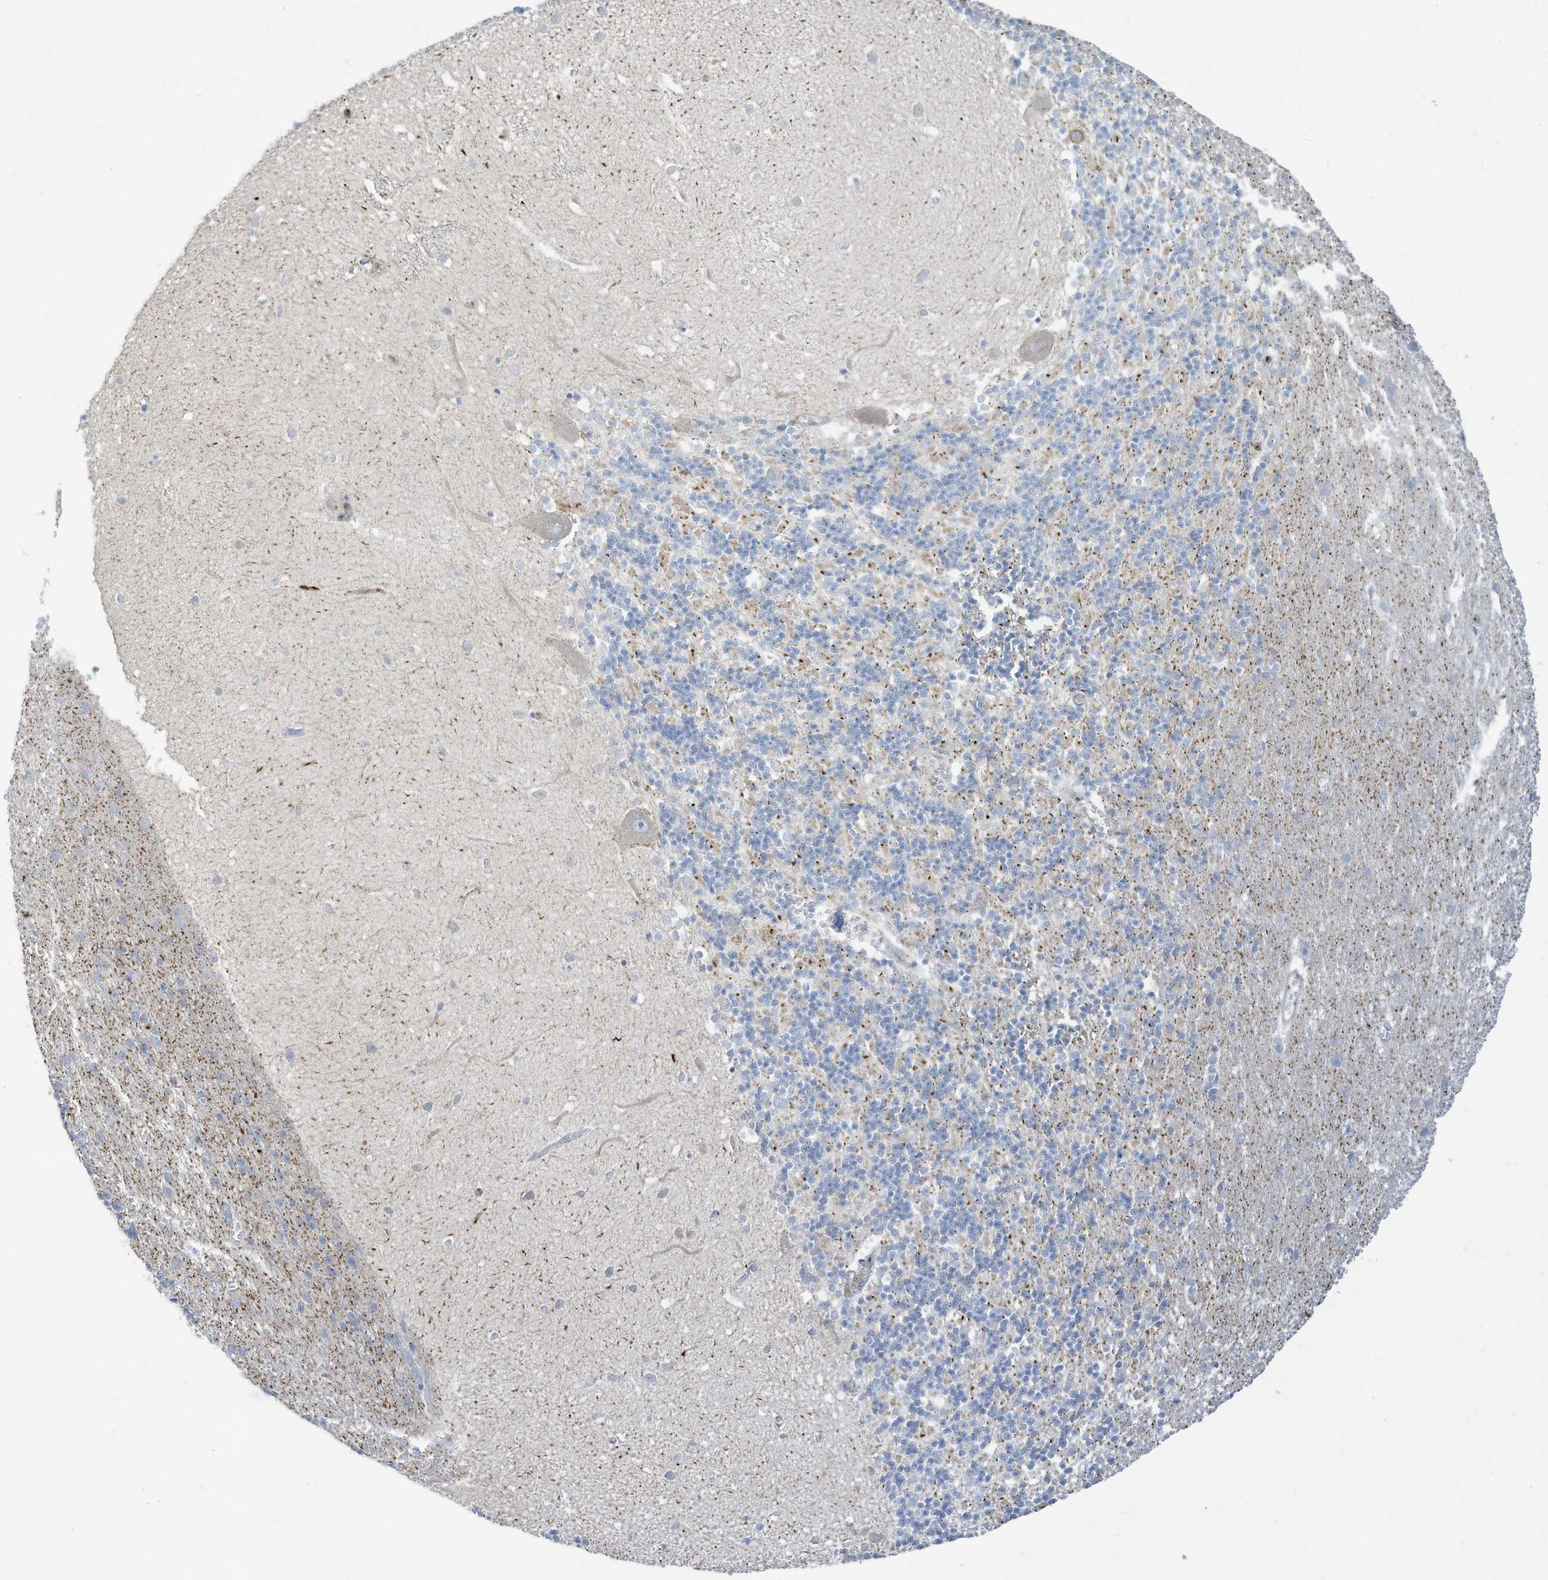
{"staining": {"intensity": "negative", "quantity": "none", "location": "none"}, "tissue": "cerebellum", "cell_type": "Cells in granular layer", "image_type": "normal", "snomed": [{"axis": "morphology", "description": "Normal tissue, NOS"}, {"axis": "topography", "description": "Cerebellum"}], "caption": "Immunohistochemical staining of normal cerebellum demonstrates no significant expression in cells in granular layer.", "gene": "THNSL2", "patient": {"sex": "male", "age": 37}}